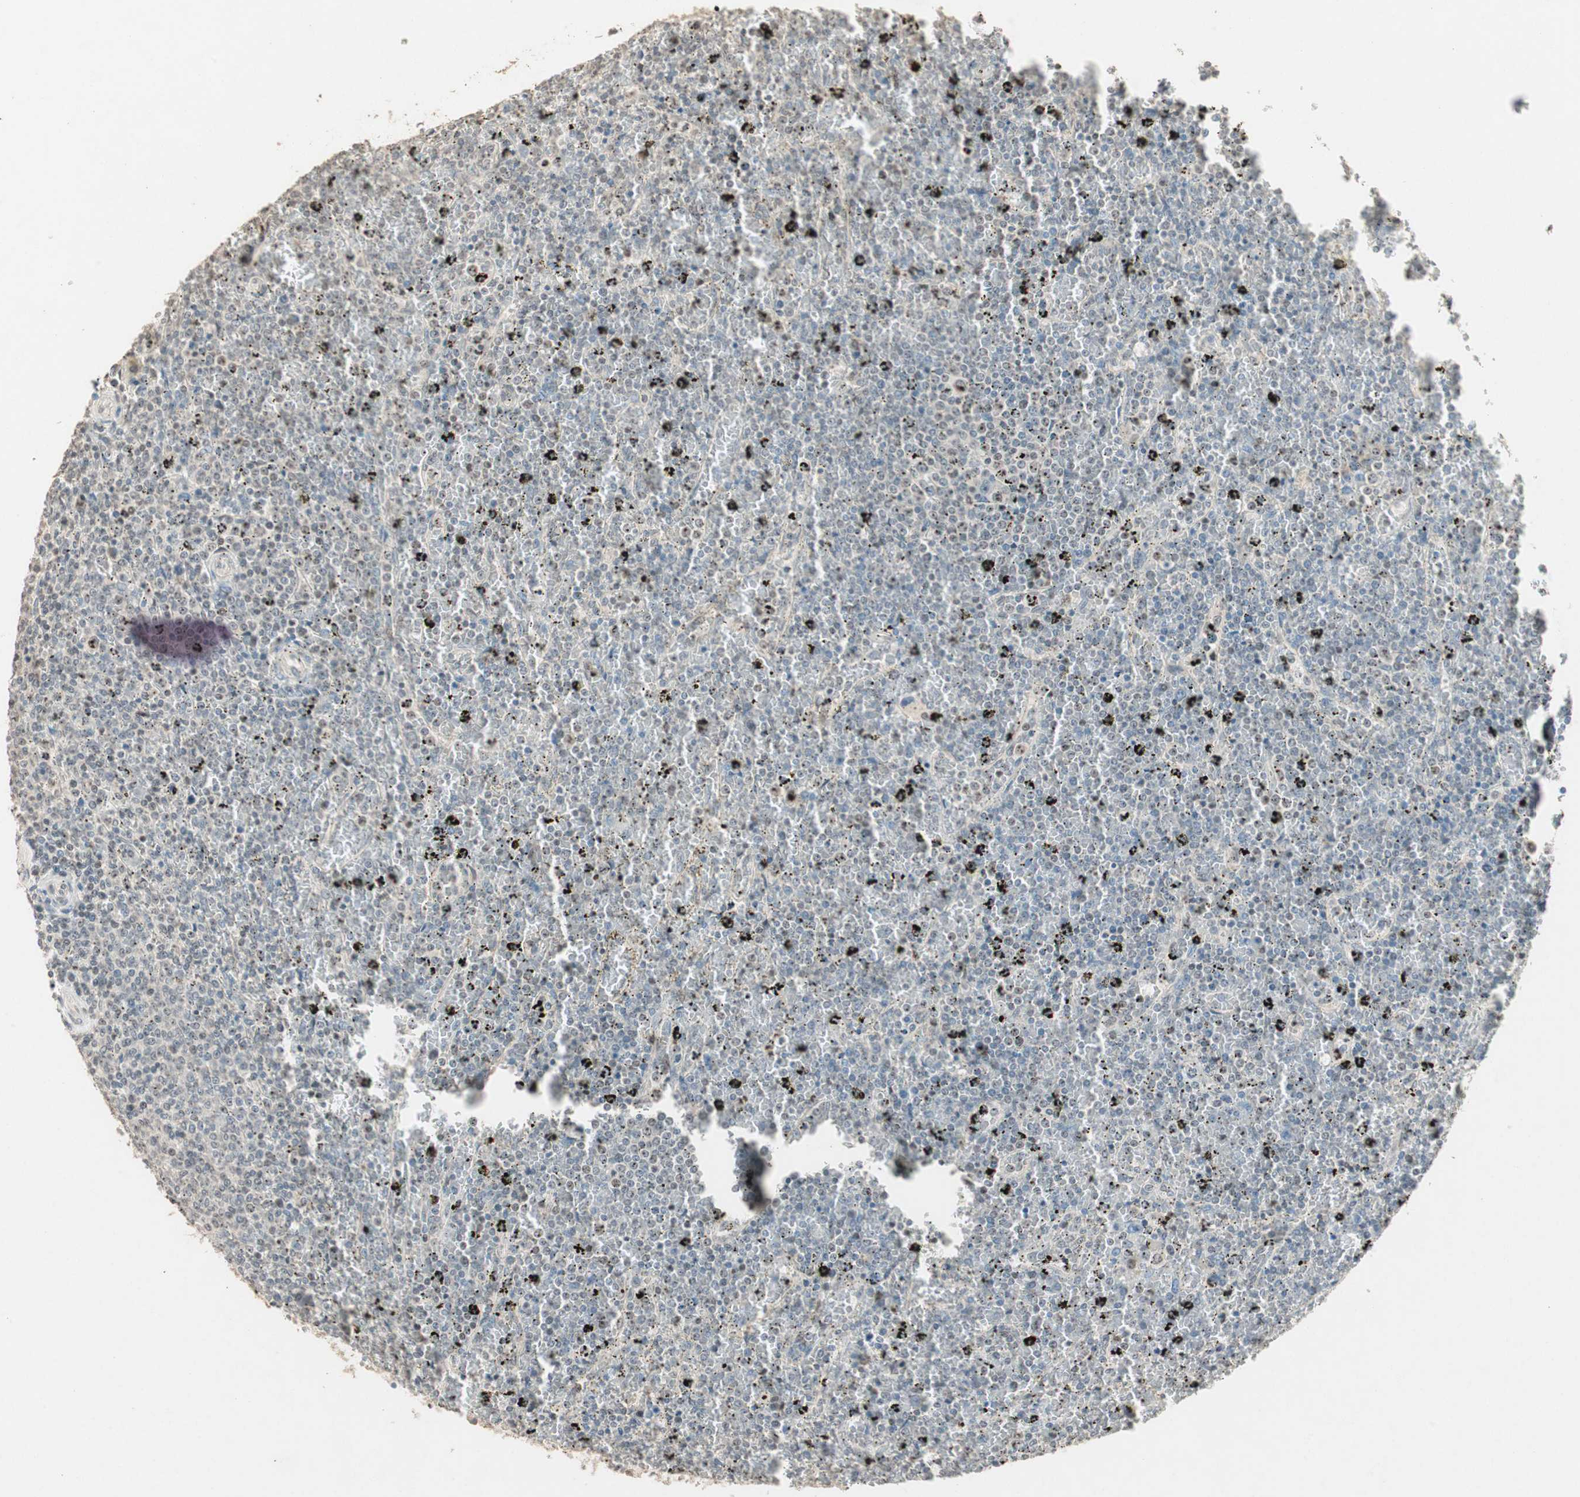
{"staining": {"intensity": "weak", "quantity": "<25%", "location": "nuclear"}, "tissue": "lymphoma", "cell_type": "Tumor cells", "image_type": "cancer", "snomed": [{"axis": "morphology", "description": "Malignant lymphoma, non-Hodgkin's type, Low grade"}, {"axis": "topography", "description": "Spleen"}], "caption": "High power microscopy histopathology image of an immunohistochemistry (IHC) photomicrograph of malignant lymphoma, non-Hodgkin's type (low-grade), revealing no significant positivity in tumor cells.", "gene": "ETV4", "patient": {"sex": "female", "age": 77}}